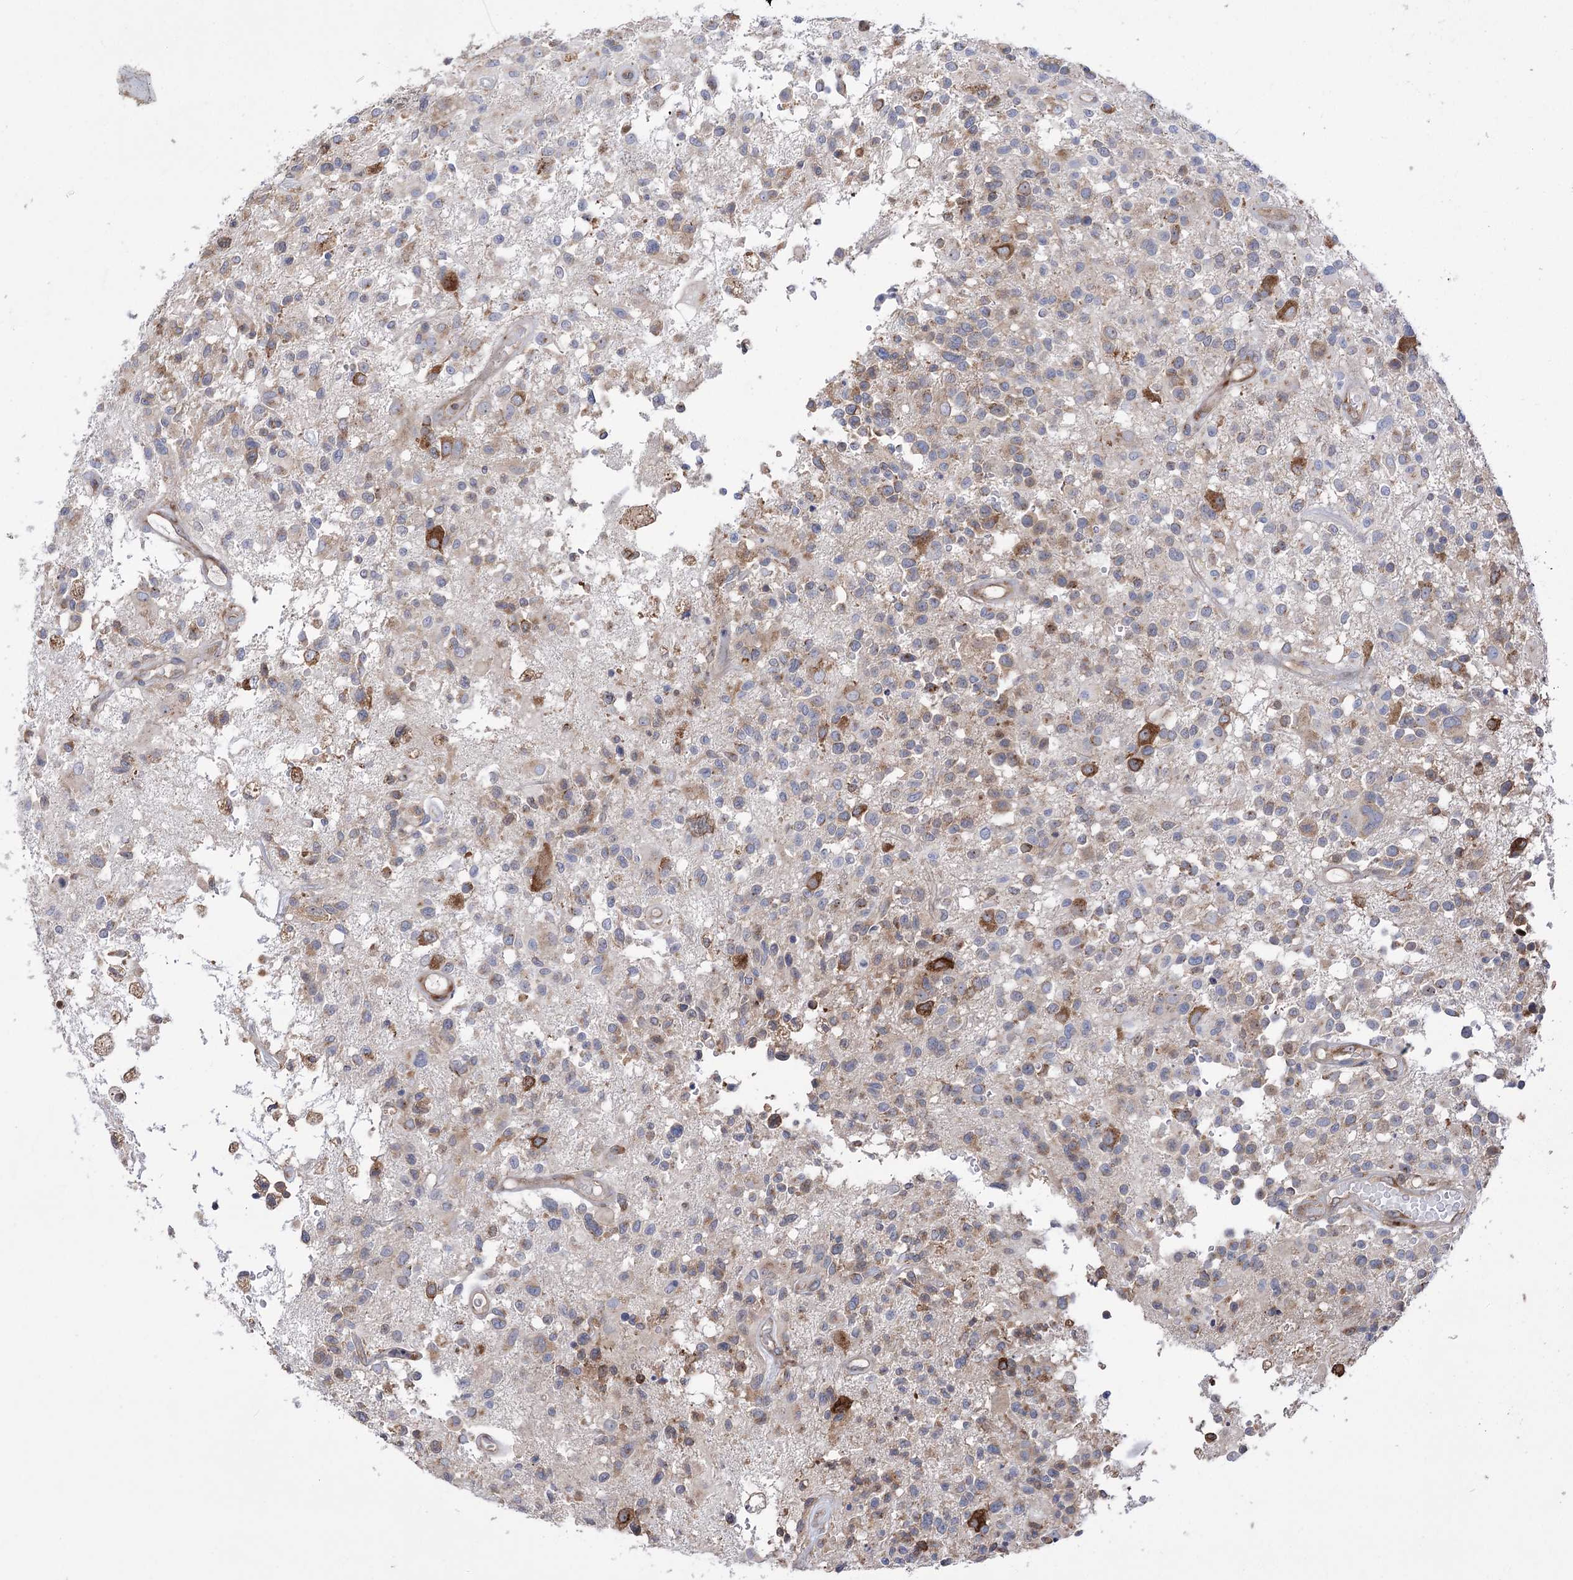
{"staining": {"intensity": "weak", "quantity": "<25%", "location": "cytoplasmic/membranous"}, "tissue": "glioma", "cell_type": "Tumor cells", "image_type": "cancer", "snomed": [{"axis": "morphology", "description": "Glioma, malignant, High grade"}, {"axis": "morphology", "description": "Glioblastoma, NOS"}, {"axis": "topography", "description": "Brain"}], "caption": "The micrograph demonstrates no staining of tumor cells in glioblastoma.", "gene": "ZNF622", "patient": {"sex": "male", "age": 60}}